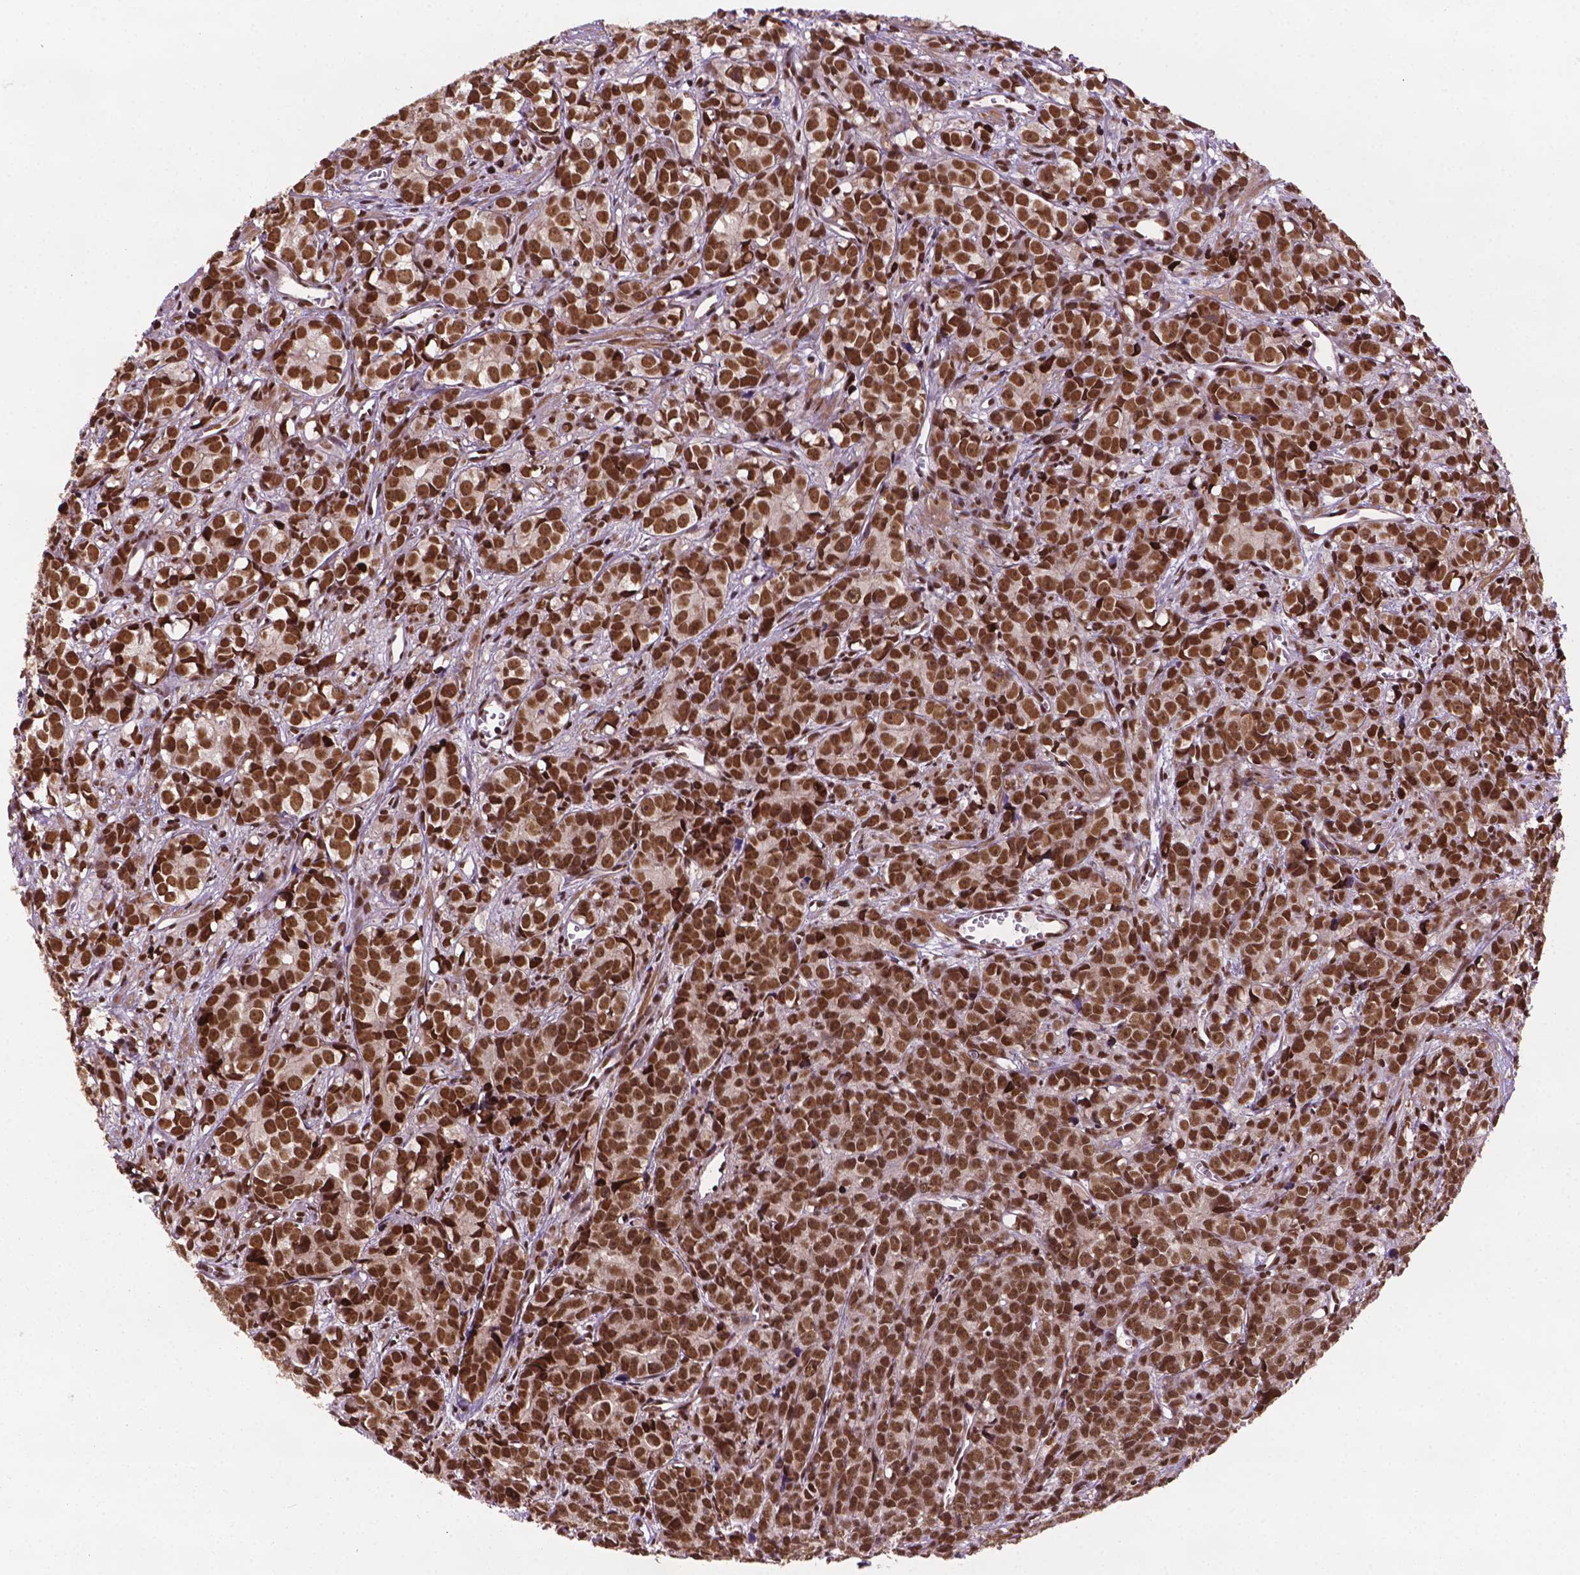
{"staining": {"intensity": "strong", "quantity": ">75%", "location": "nuclear"}, "tissue": "prostate cancer", "cell_type": "Tumor cells", "image_type": "cancer", "snomed": [{"axis": "morphology", "description": "Adenocarcinoma, High grade"}, {"axis": "topography", "description": "Prostate"}], "caption": "Protein expression analysis of prostate cancer reveals strong nuclear staining in about >75% of tumor cells.", "gene": "SIRT6", "patient": {"sex": "male", "age": 77}}